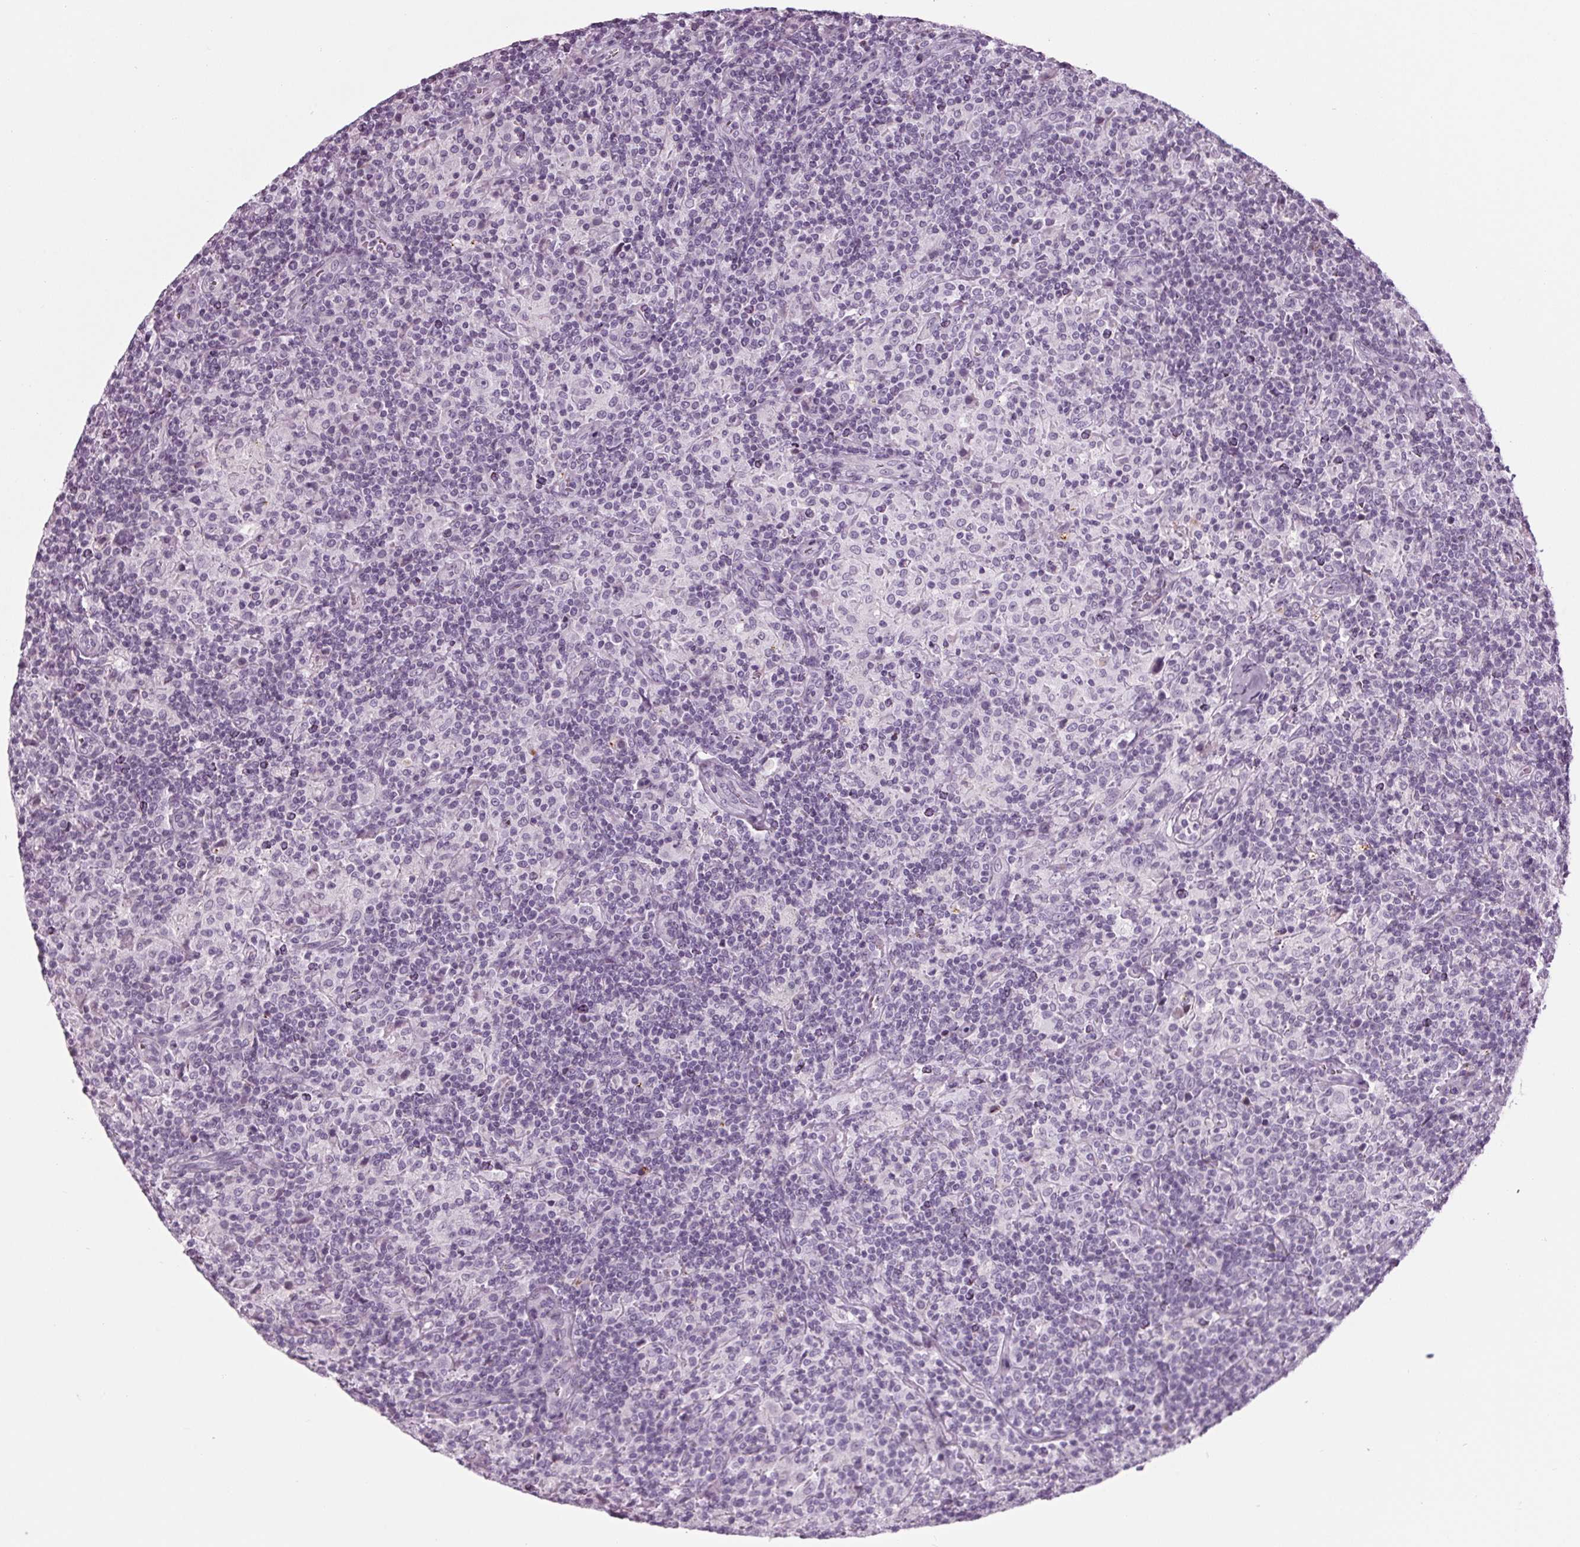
{"staining": {"intensity": "negative", "quantity": "none", "location": "none"}, "tissue": "lymphoma", "cell_type": "Tumor cells", "image_type": "cancer", "snomed": [{"axis": "morphology", "description": "Hodgkin's disease, NOS"}, {"axis": "topography", "description": "Lymph node"}], "caption": "A micrograph of human lymphoma is negative for staining in tumor cells. (IHC, brightfield microscopy, high magnification).", "gene": "CYP3A43", "patient": {"sex": "male", "age": 70}}